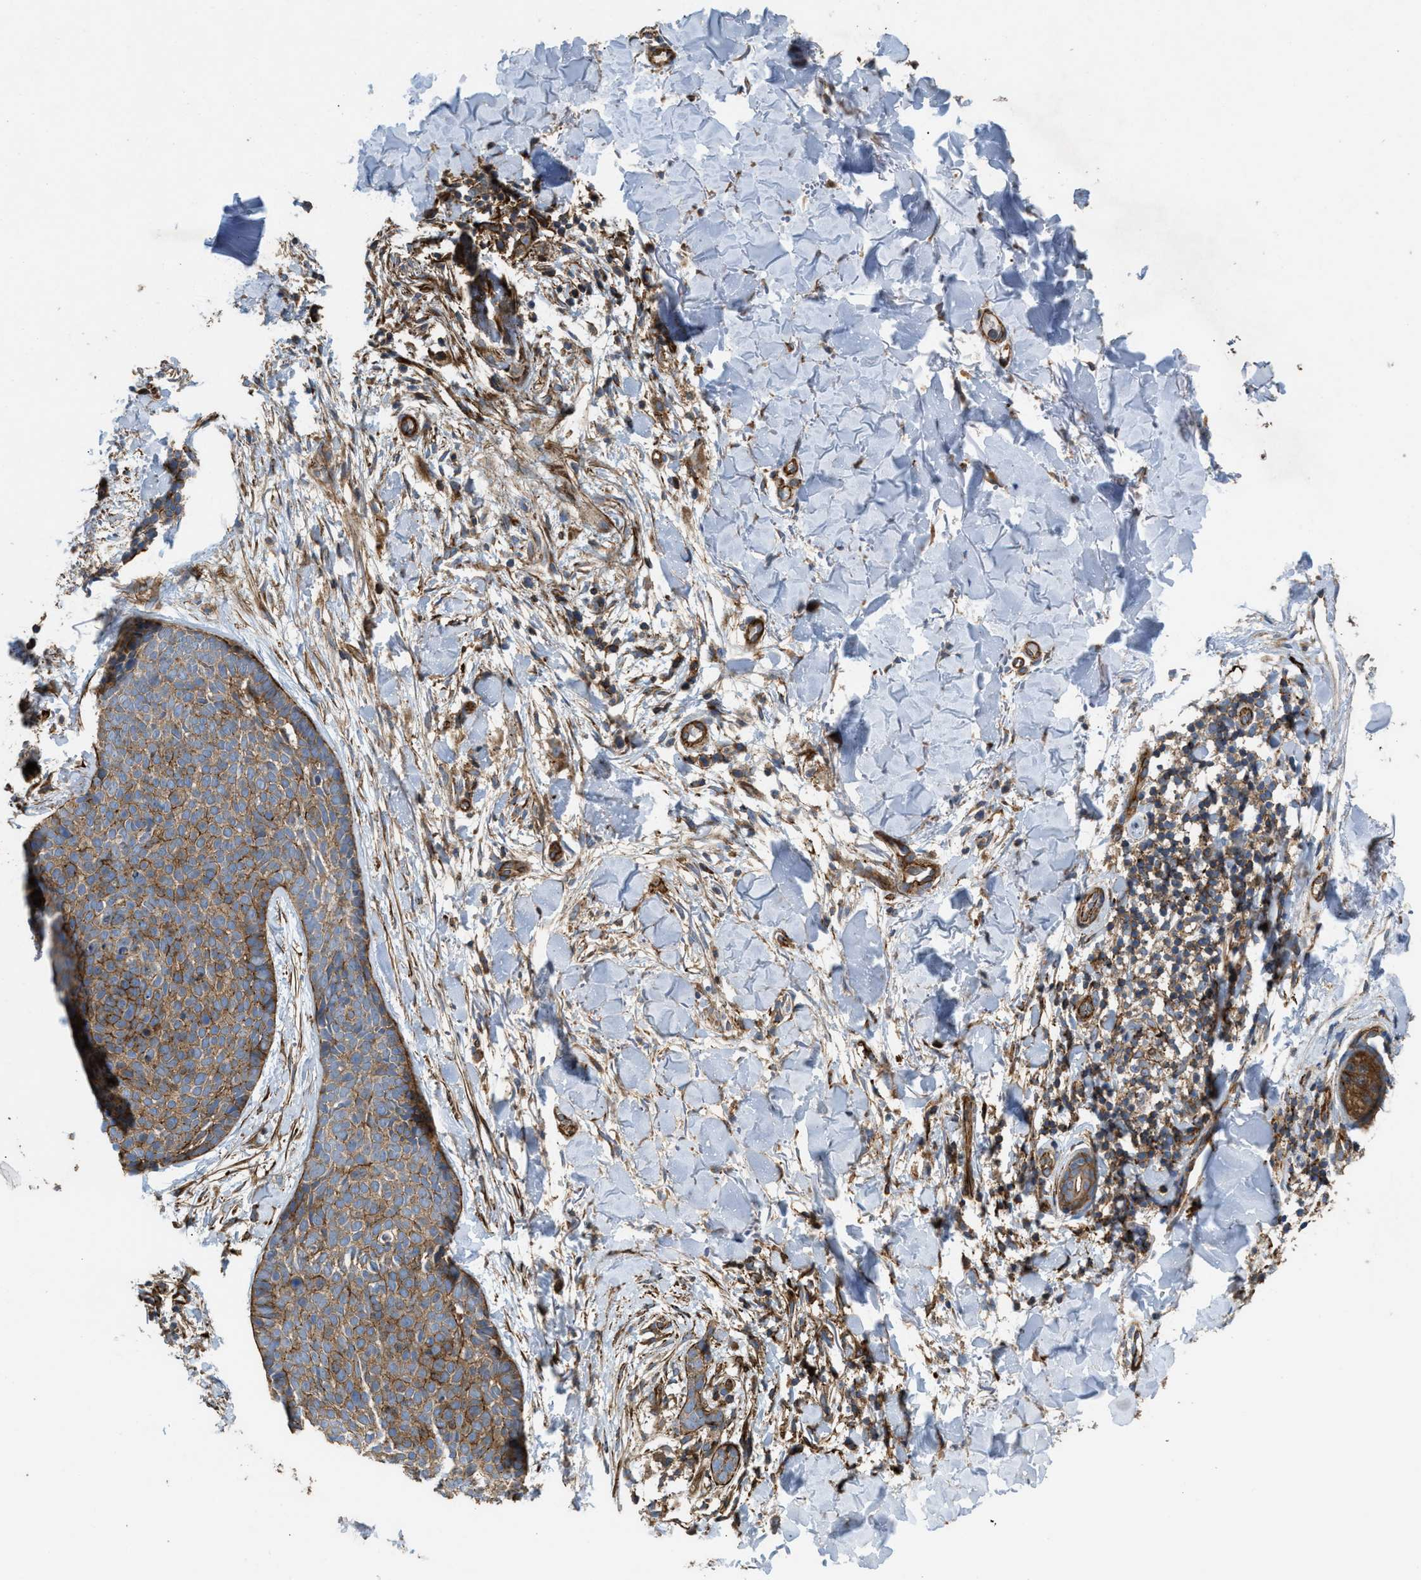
{"staining": {"intensity": "moderate", "quantity": ">75%", "location": "cytoplasmic/membranous"}, "tissue": "skin cancer", "cell_type": "Tumor cells", "image_type": "cancer", "snomed": [{"axis": "morphology", "description": "Normal tissue, NOS"}, {"axis": "morphology", "description": "Basal cell carcinoma"}, {"axis": "topography", "description": "Skin"}], "caption": "Human skin cancer stained with a brown dye displays moderate cytoplasmic/membranous positive expression in approximately >75% of tumor cells.", "gene": "EGLN1", "patient": {"sex": "male", "age": 67}}